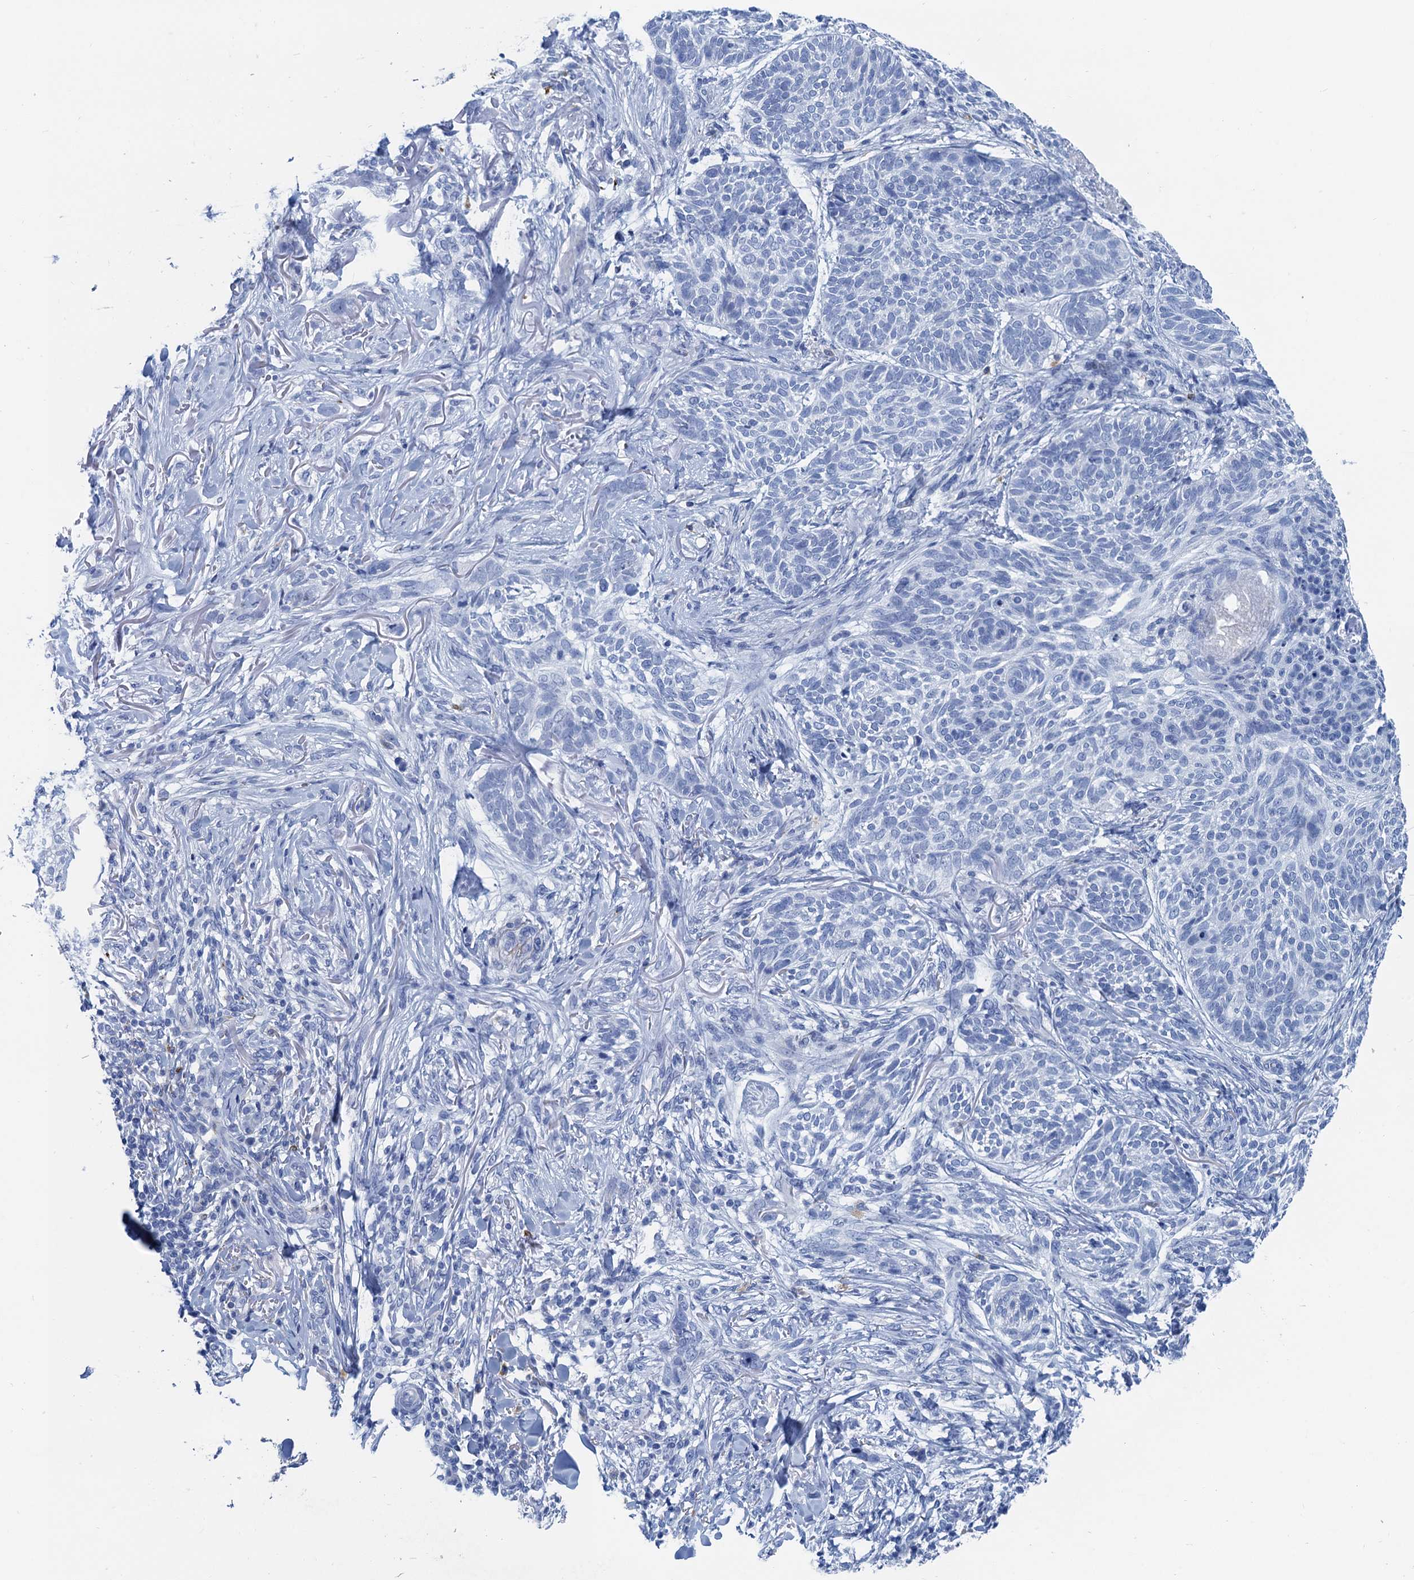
{"staining": {"intensity": "negative", "quantity": "none", "location": "none"}, "tissue": "skin cancer", "cell_type": "Tumor cells", "image_type": "cancer", "snomed": [{"axis": "morphology", "description": "Normal tissue, NOS"}, {"axis": "morphology", "description": "Basal cell carcinoma"}, {"axis": "topography", "description": "Skin"}], "caption": "Tumor cells are negative for protein expression in human skin basal cell carcinoma.", "gene": "NLRP10", "patient": {"sex": "male", "age": 66}}